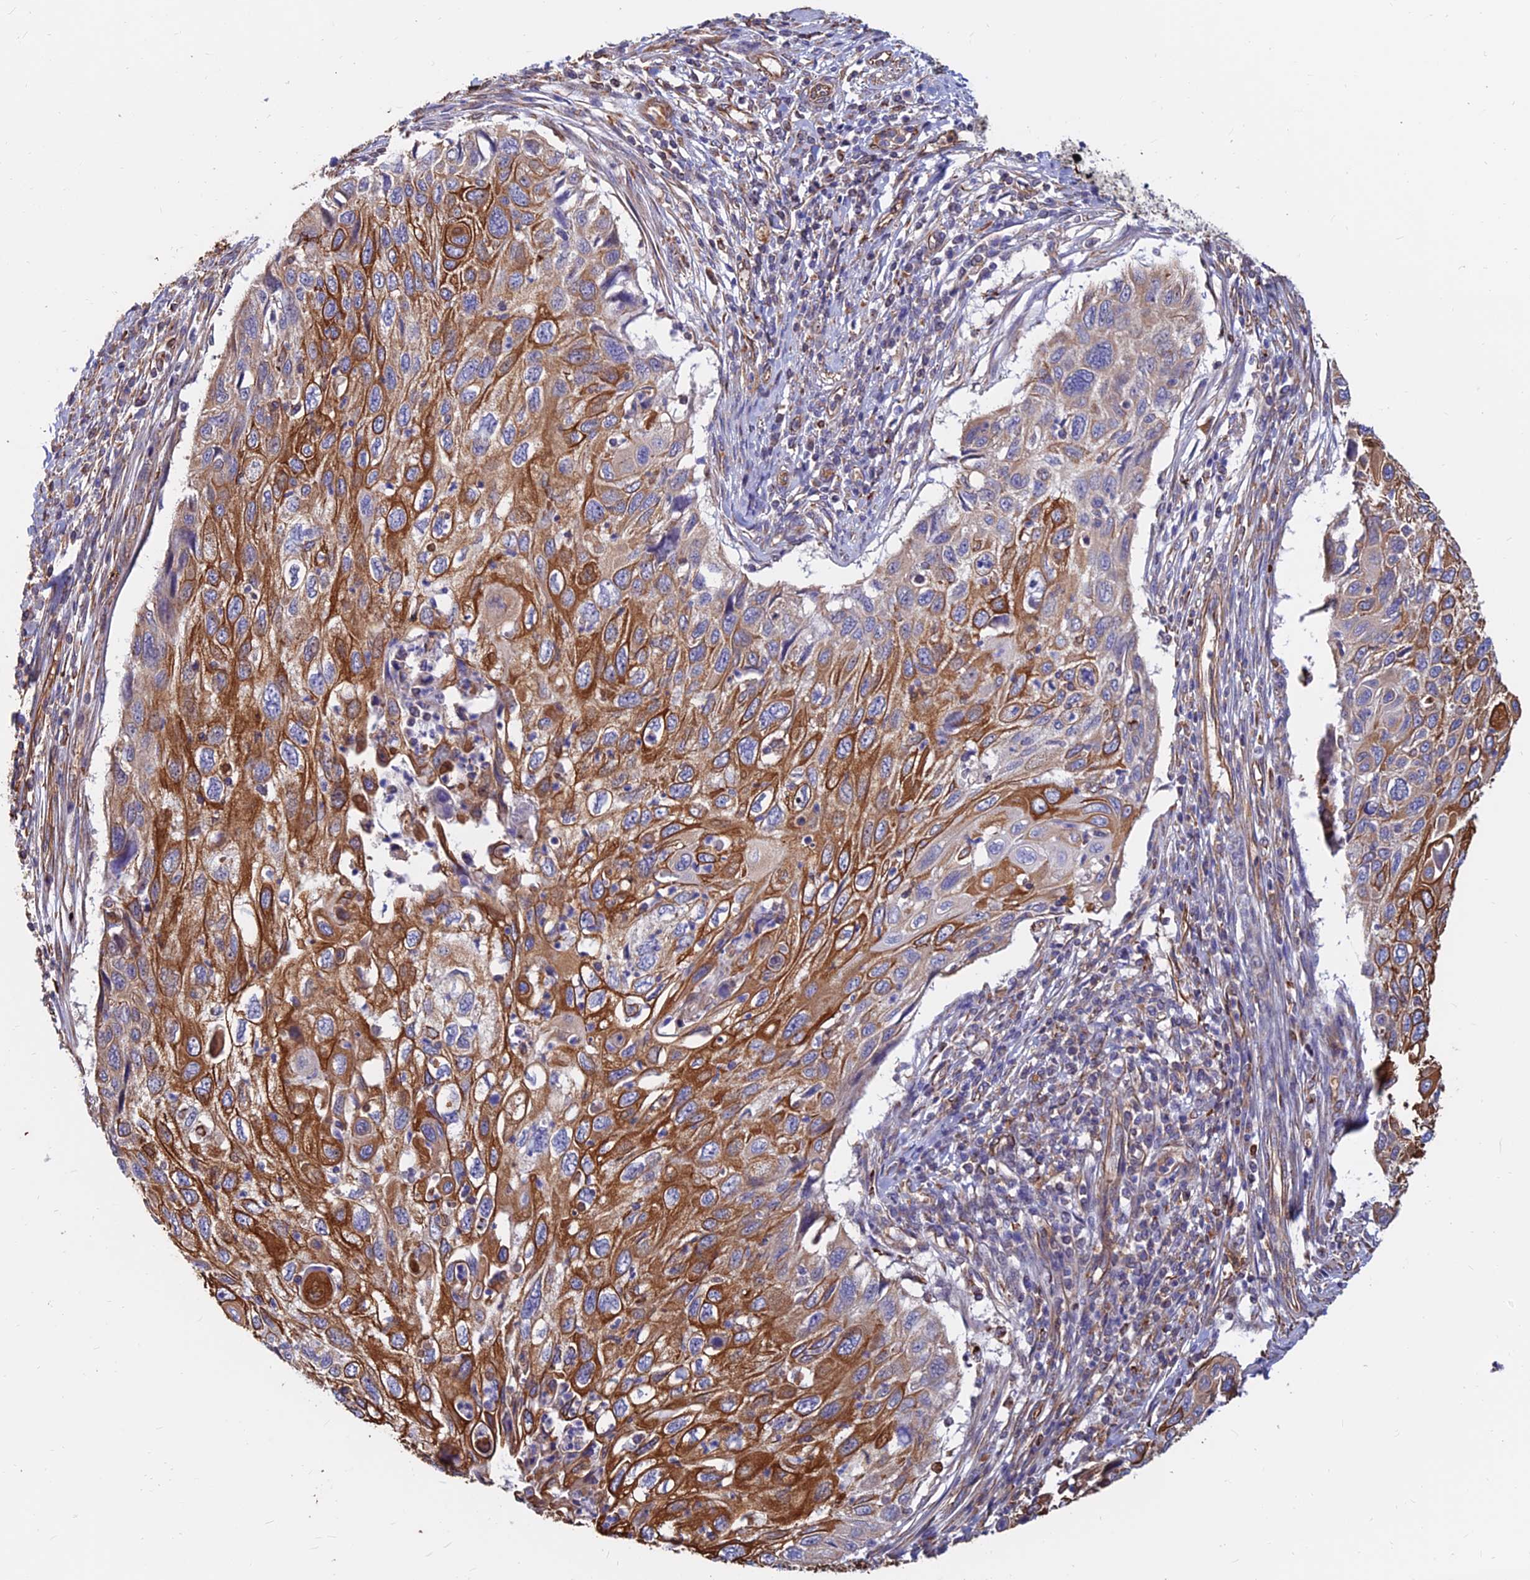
{"staining": {"intensity": "strong", "quantity": "25%-75%", "location": "cytoplasmic/membranous"}, "tissue": "cervical cancer", "cell_type": "Tumor cells", "image_type": "cancer", "snomed": [{"axis": "morphology", "description": "Squamous cell carcinoma, NOS"}, {"axis": "topography", "description": "Cervix"}], "caption": "Strong cytoplasmic/membranous protein staining is present in about 25%-75% of tumor cells in cervical cancer.", "gene": "CDK18", "patient": {"sex": "female", "age": 70}}